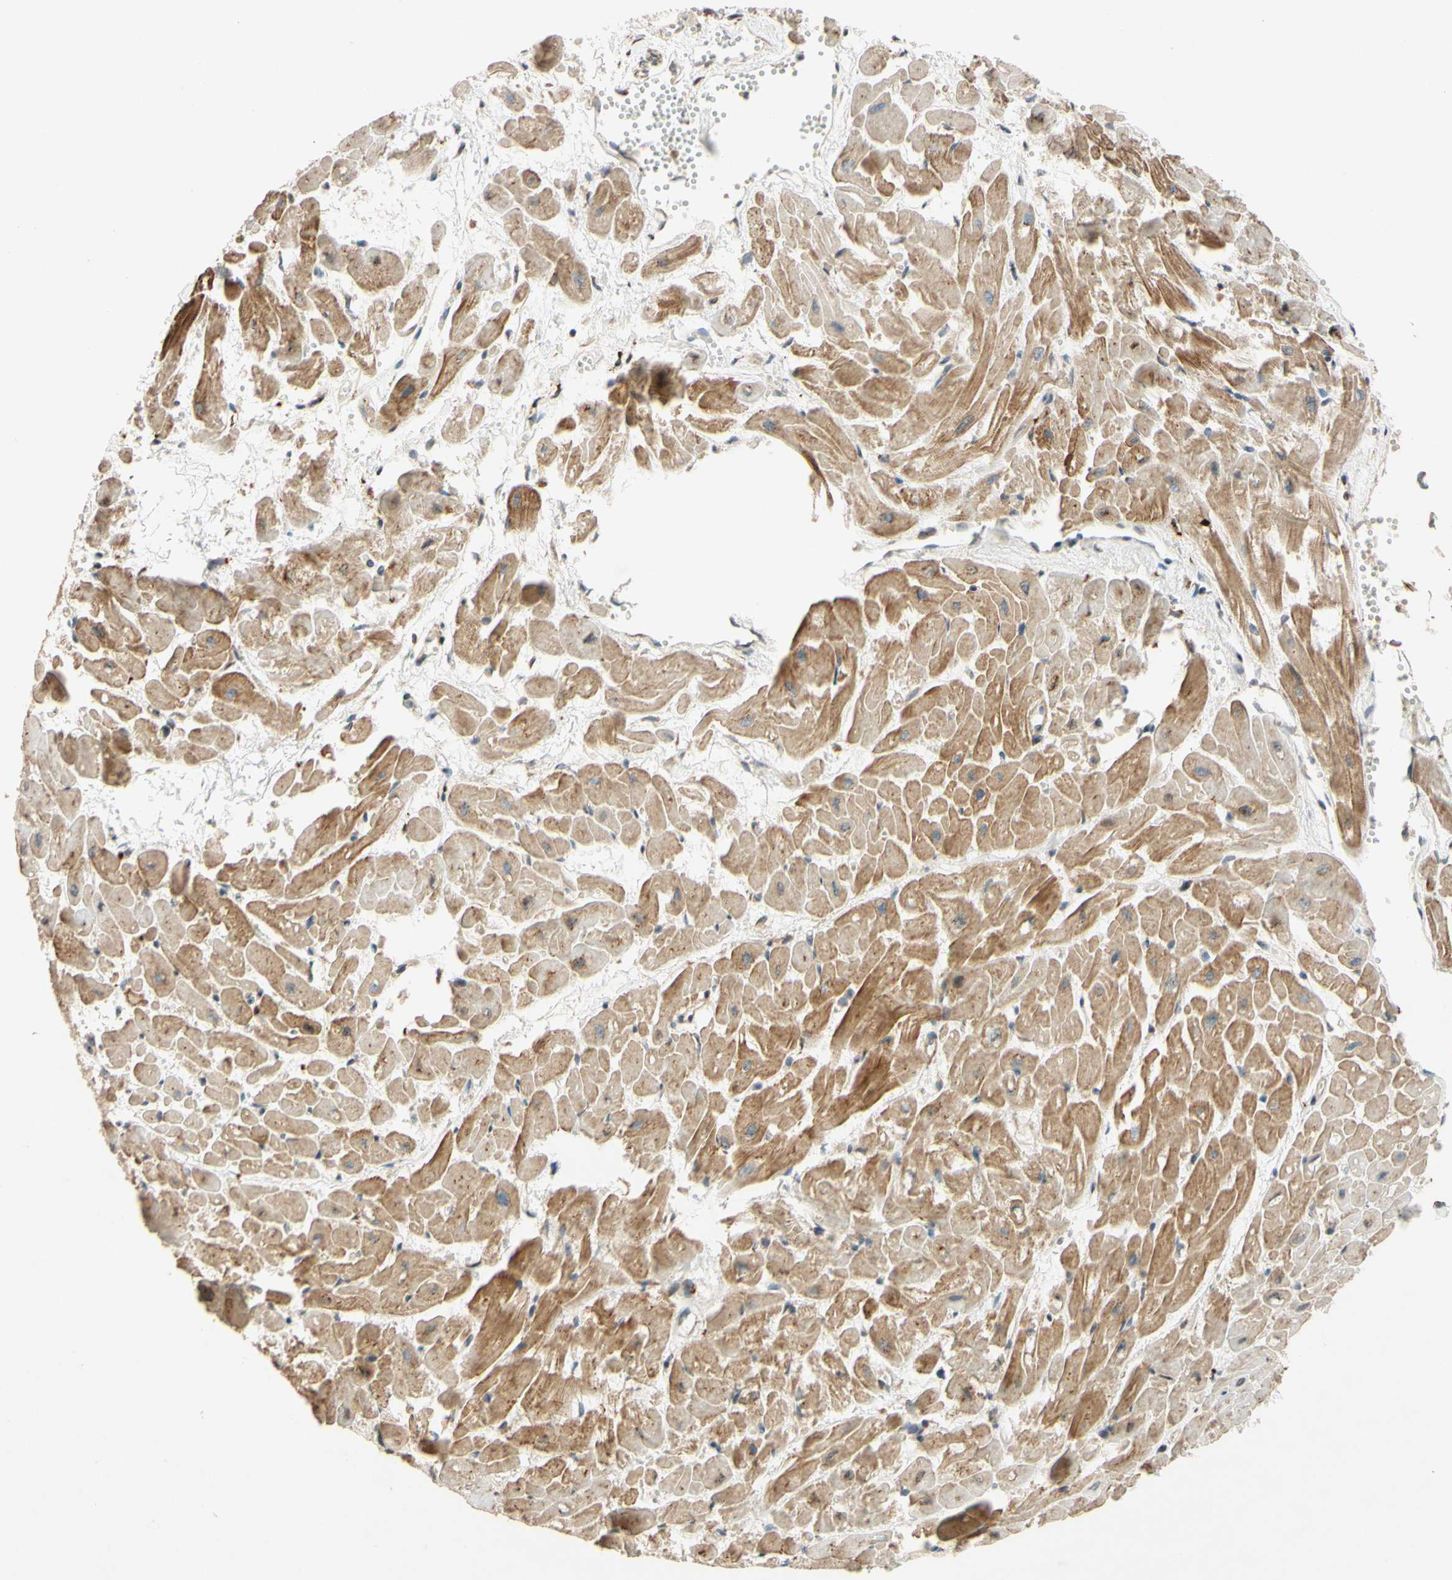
{"staining": {"intensity": "moderate", "quantity": "25%-75%", "location": "cytoplasmic/membranous"}, "tissue": "heart muscle", "cell_type": "Cardiomyocytes", "image_type": "normal", "snomed": [{"axis": "morphology", "description": "Normal tissue, NOS"}, {"axis": "topography", "description": "Heart"}], "caption": "Immunohistochemical staining of unremarkable human heart muscle displays medium levels of moderate cytoplasmic/membranous staining in about 25%-75% of cardiomyocytes.", "gene": "PTPRU", "patient": {"sex": "female", "age": 19}}